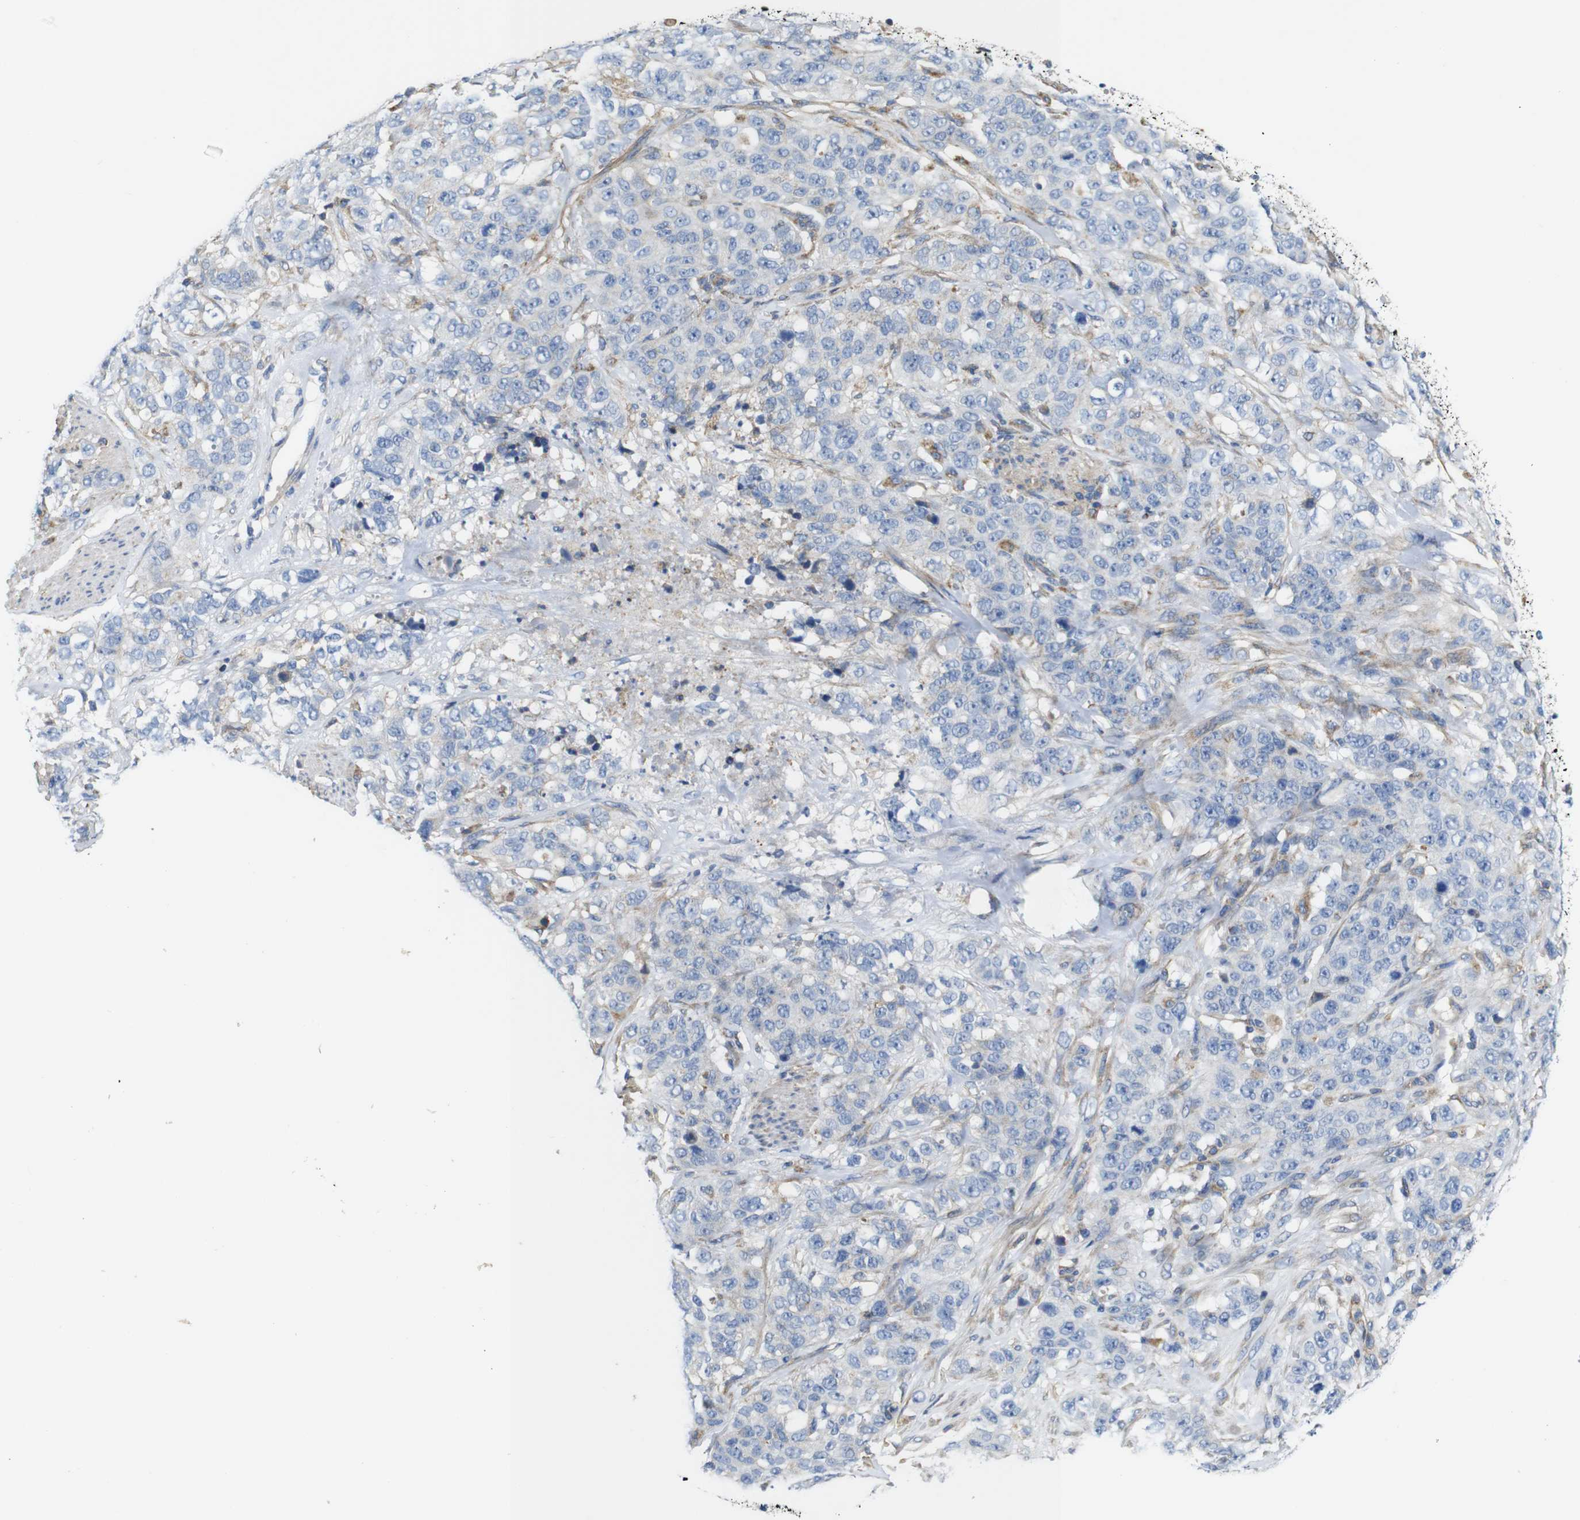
{"staining": {"intensity": "negative", "quantity": "none", "location": "none"}, "tissue": "stomach cancer", "cell_type": "Tumor cells", "image_type": "cancer", "snomed": [{"axis": "morphology", "description": "Adenocarcinoma, NOS"}, {"axis": "topography", "description": "Stomach"}], "caption": "Protein analysis of stomach cancer (adenocarcinoma) demonstrates no significant positivity in tumor cells. (Stains: DAB (3,3'-diaminobenzidine) immunohistochemistry with hematoxylin counter stain, Microscopy: brightfield microscopy at high magnification).", "gene": "PDCD1LG2", "patient": {"sex": "male", "age": 48}}